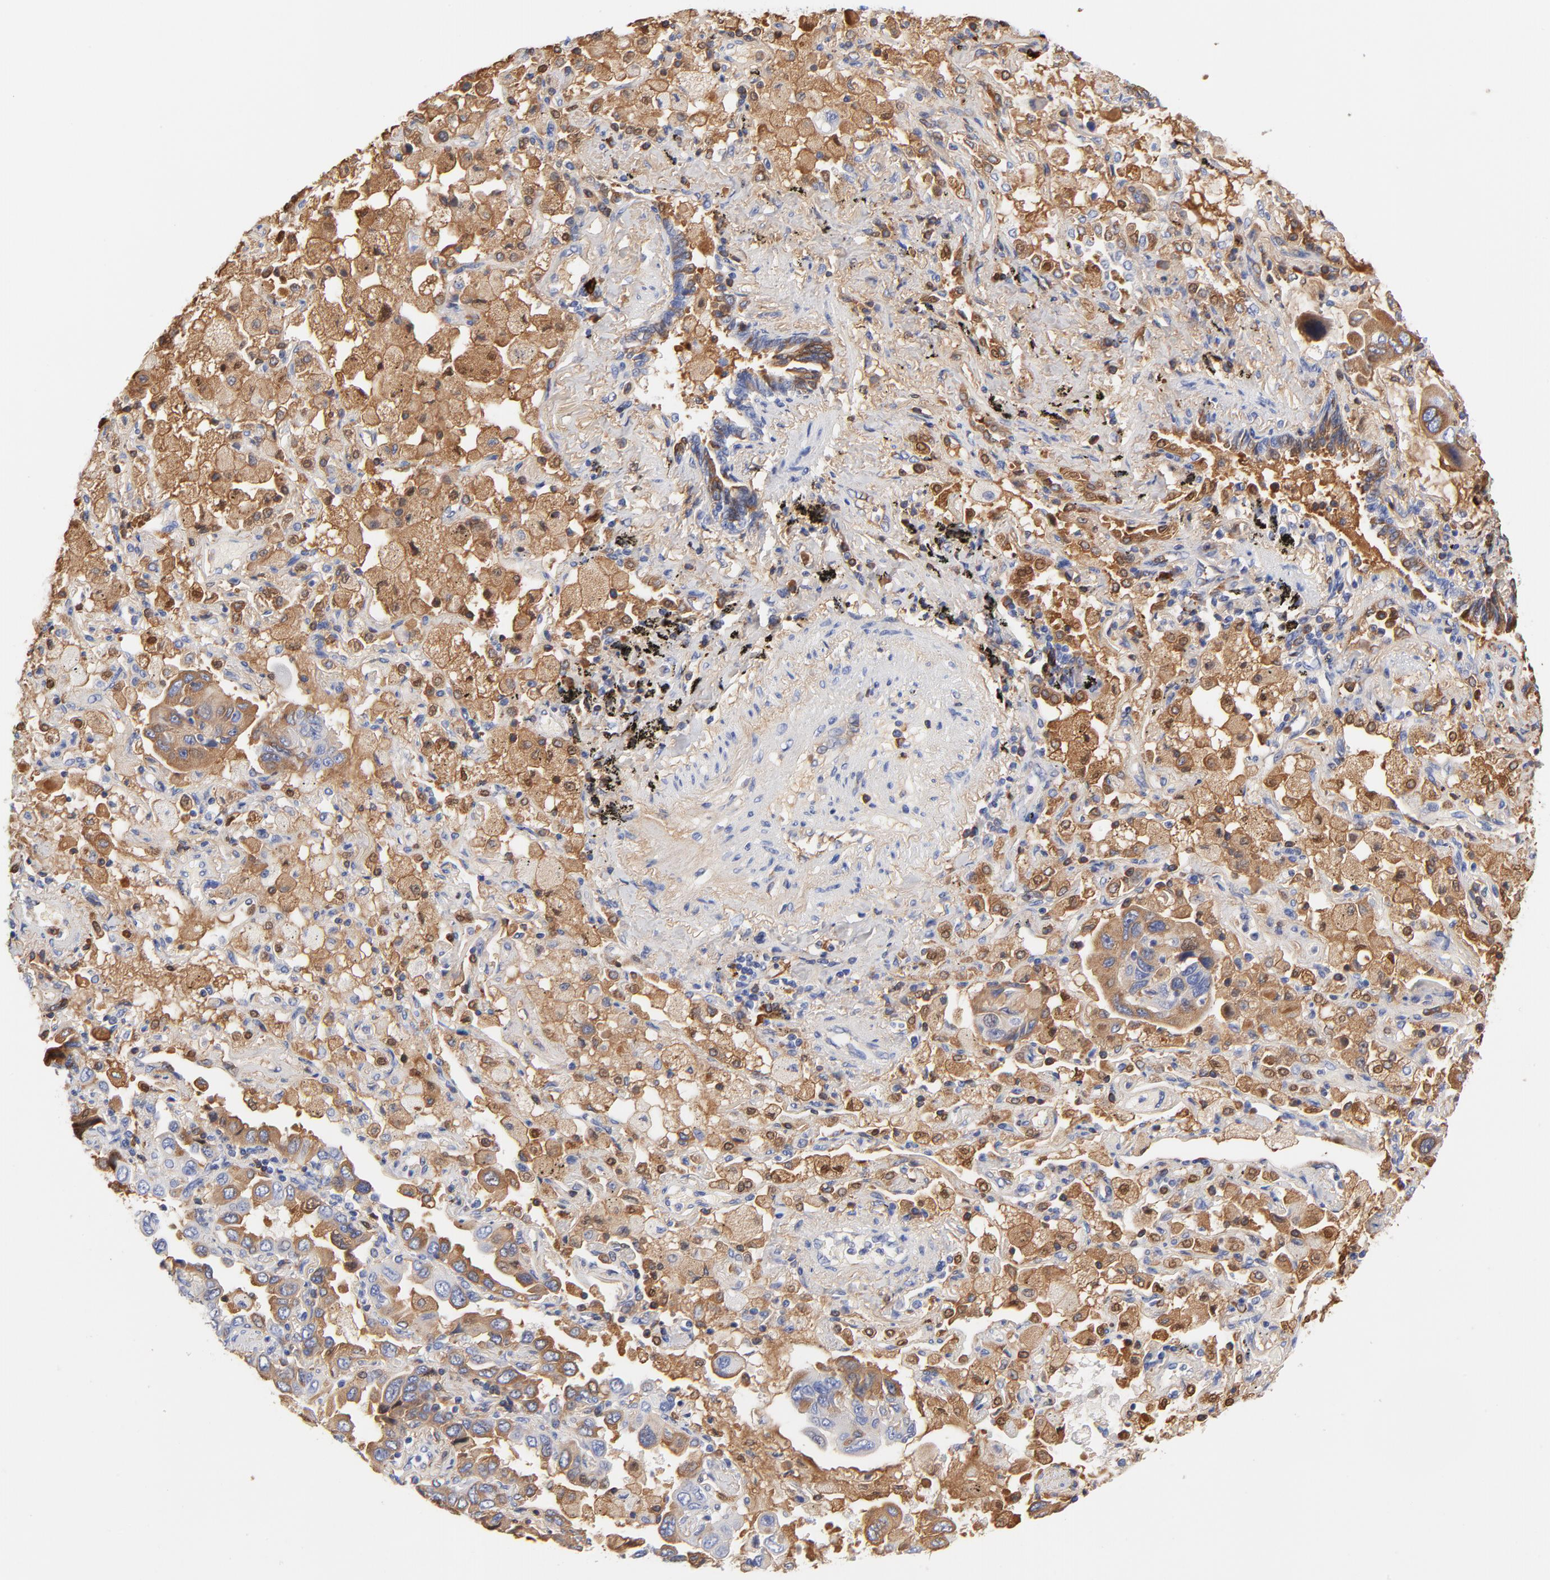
{"staining": {"intensity": "weak", "quantity": "25%-75%", "location": "cytoplasmic/membranous"}, "tissue": "lung cancer", "cell_type": "Tumor cells", "image_type": "cancer", "snomed": [{"axis": "morphology", "description": "Adenocarcinoma, NOS"}, {"axis": "topography", "description": "Lung"}], "caption": "A brown stain labels weak cytoplasmic/membranous staining of a protein in adenocarcinoma (lung) tumor cells.", "gene": "IGLV3-10", "patient": {"sex": "male", "age": 64}}